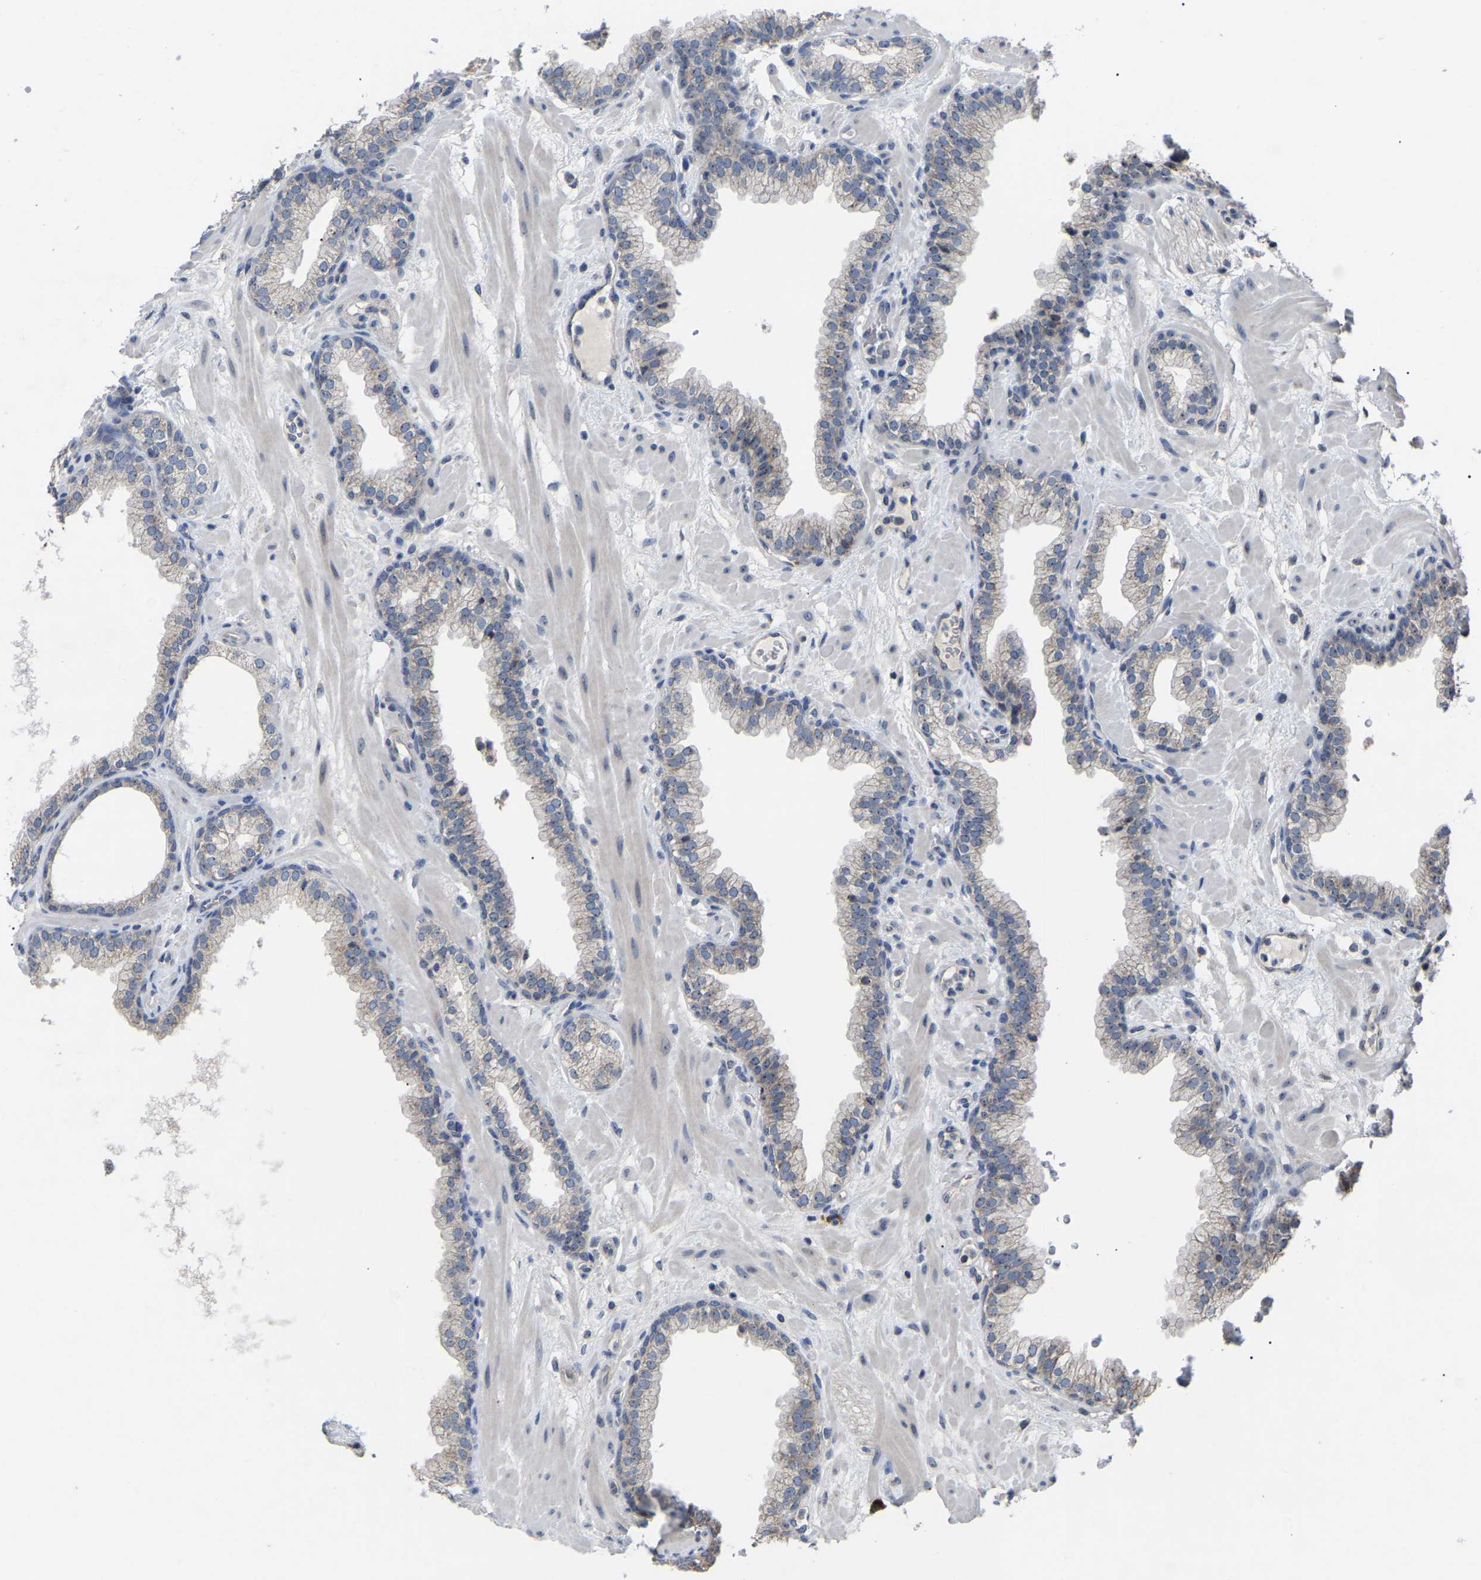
{"staining": {"intensity": "moderate", "quantity": "25%-75%", "location": "cytoplasmic/membranous"}, "tissue": "prostate", "cell_type": "Glandular cells", "image_type": "normal", "snomed": [{"axis": "morphology", "description": "Normal tissue, NOS"}, {"axis": "morphology", "description": "Urothelial carcinoma, Low grade"}, {"axis": "topography", "description": "Urinary bladder"}, {"axis": "topography", "description": "Prostate"}], "caption": "Immunohistochemistry (DAB) staining of benign prostate shows moderate cytoplasmic/membranous protein expression in about 25%-75% of glandular cells.", "gene": "NOP53", "patient": {"sex": "male", "age": 60}}